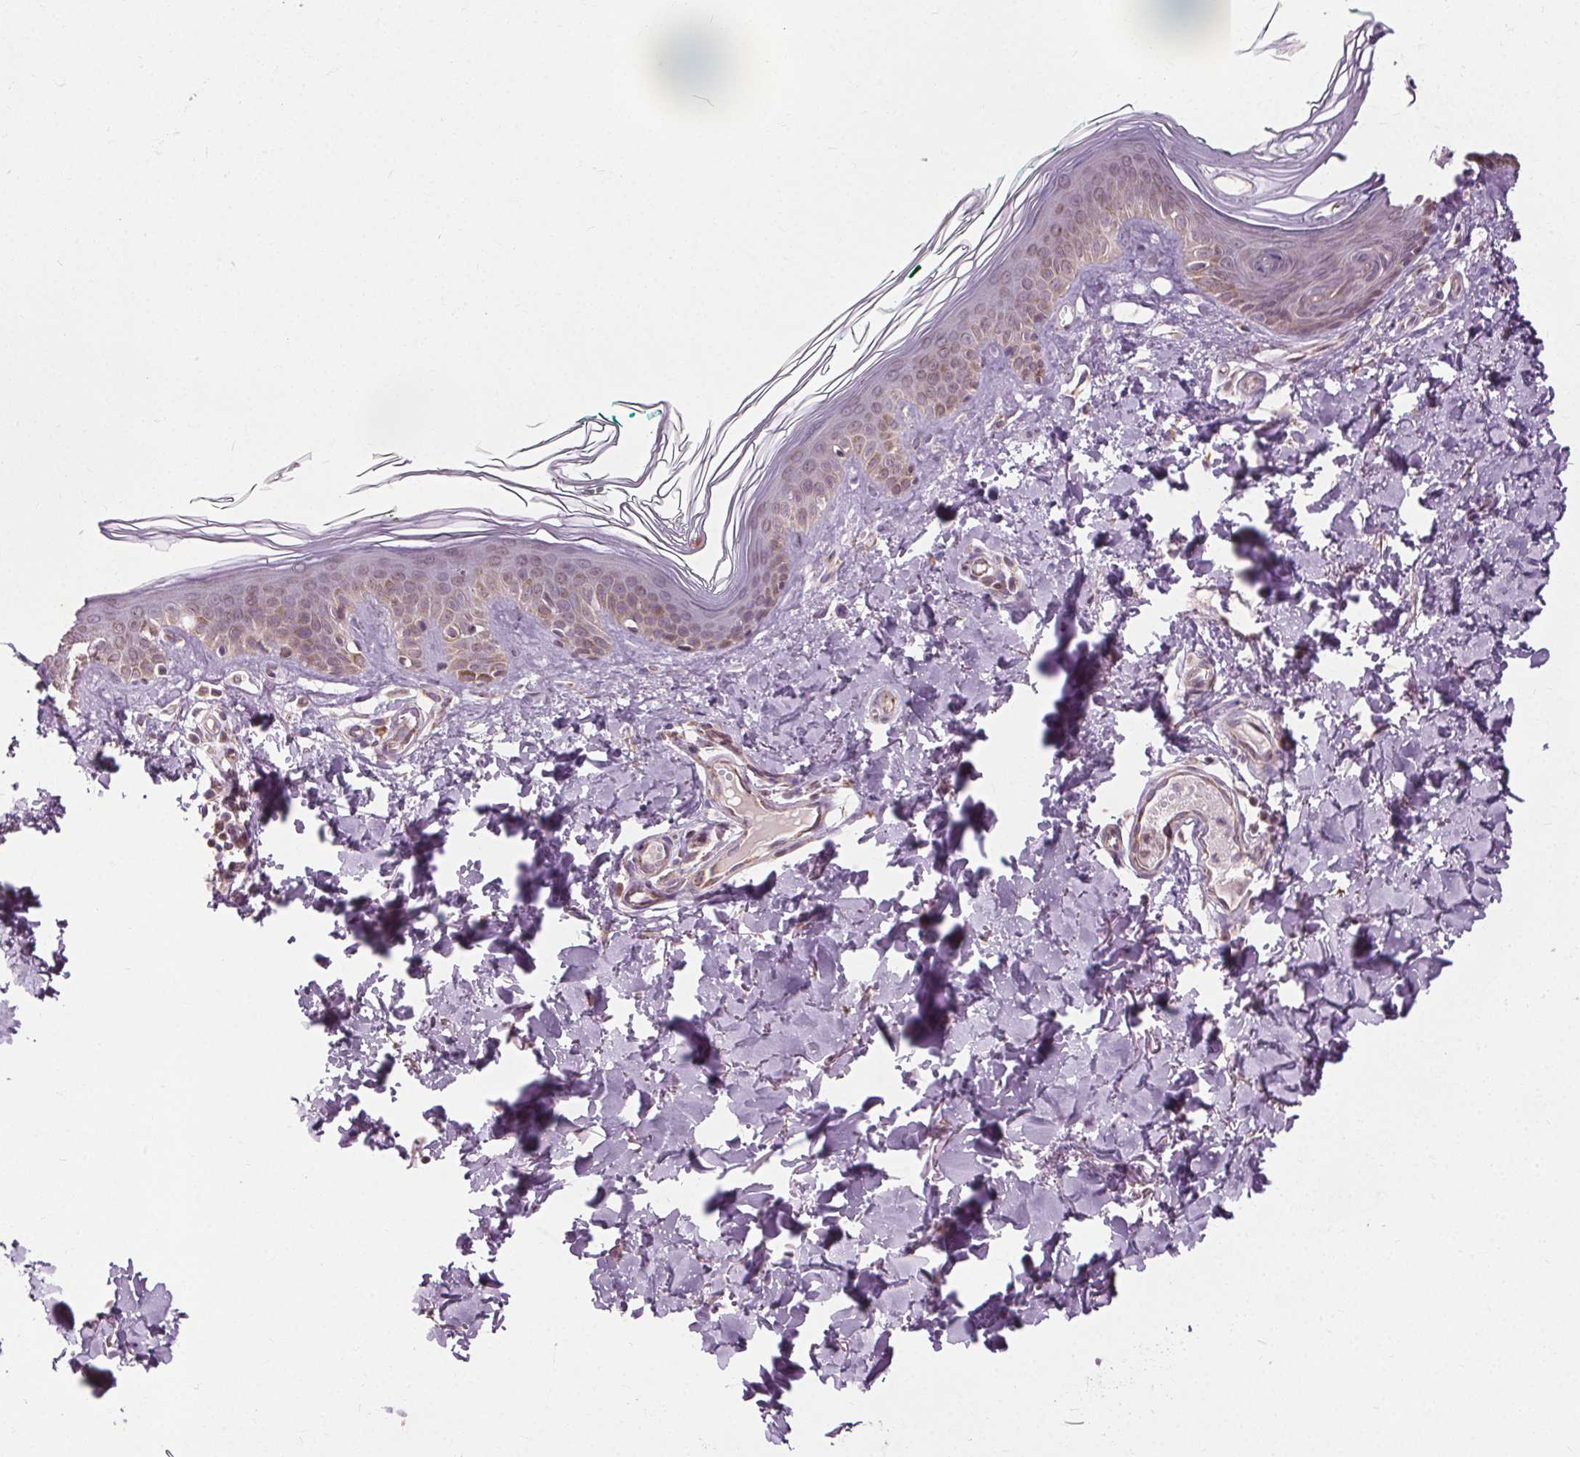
{"staining": {"intensity": "weak", "quantity": "<25%", "location": "cytoplasmic/membranous"}, "tissue": "skin", "cell_type": "Fibroblasts", "image_type": "normal", "snomed": [{"axis": "morphology", "description": "Normal tissue, NOS"}, {"axis": "topography", "description": "Skin"}, {"axis": "topography", "description": "Peripheral nerve tissue"}], "caption": "Immunohistochemical staining of benign human skin reveals no significant positivity in fibroblasts.", "gene": "LFNG", "patient": {"sex": "female", "age": 45}}